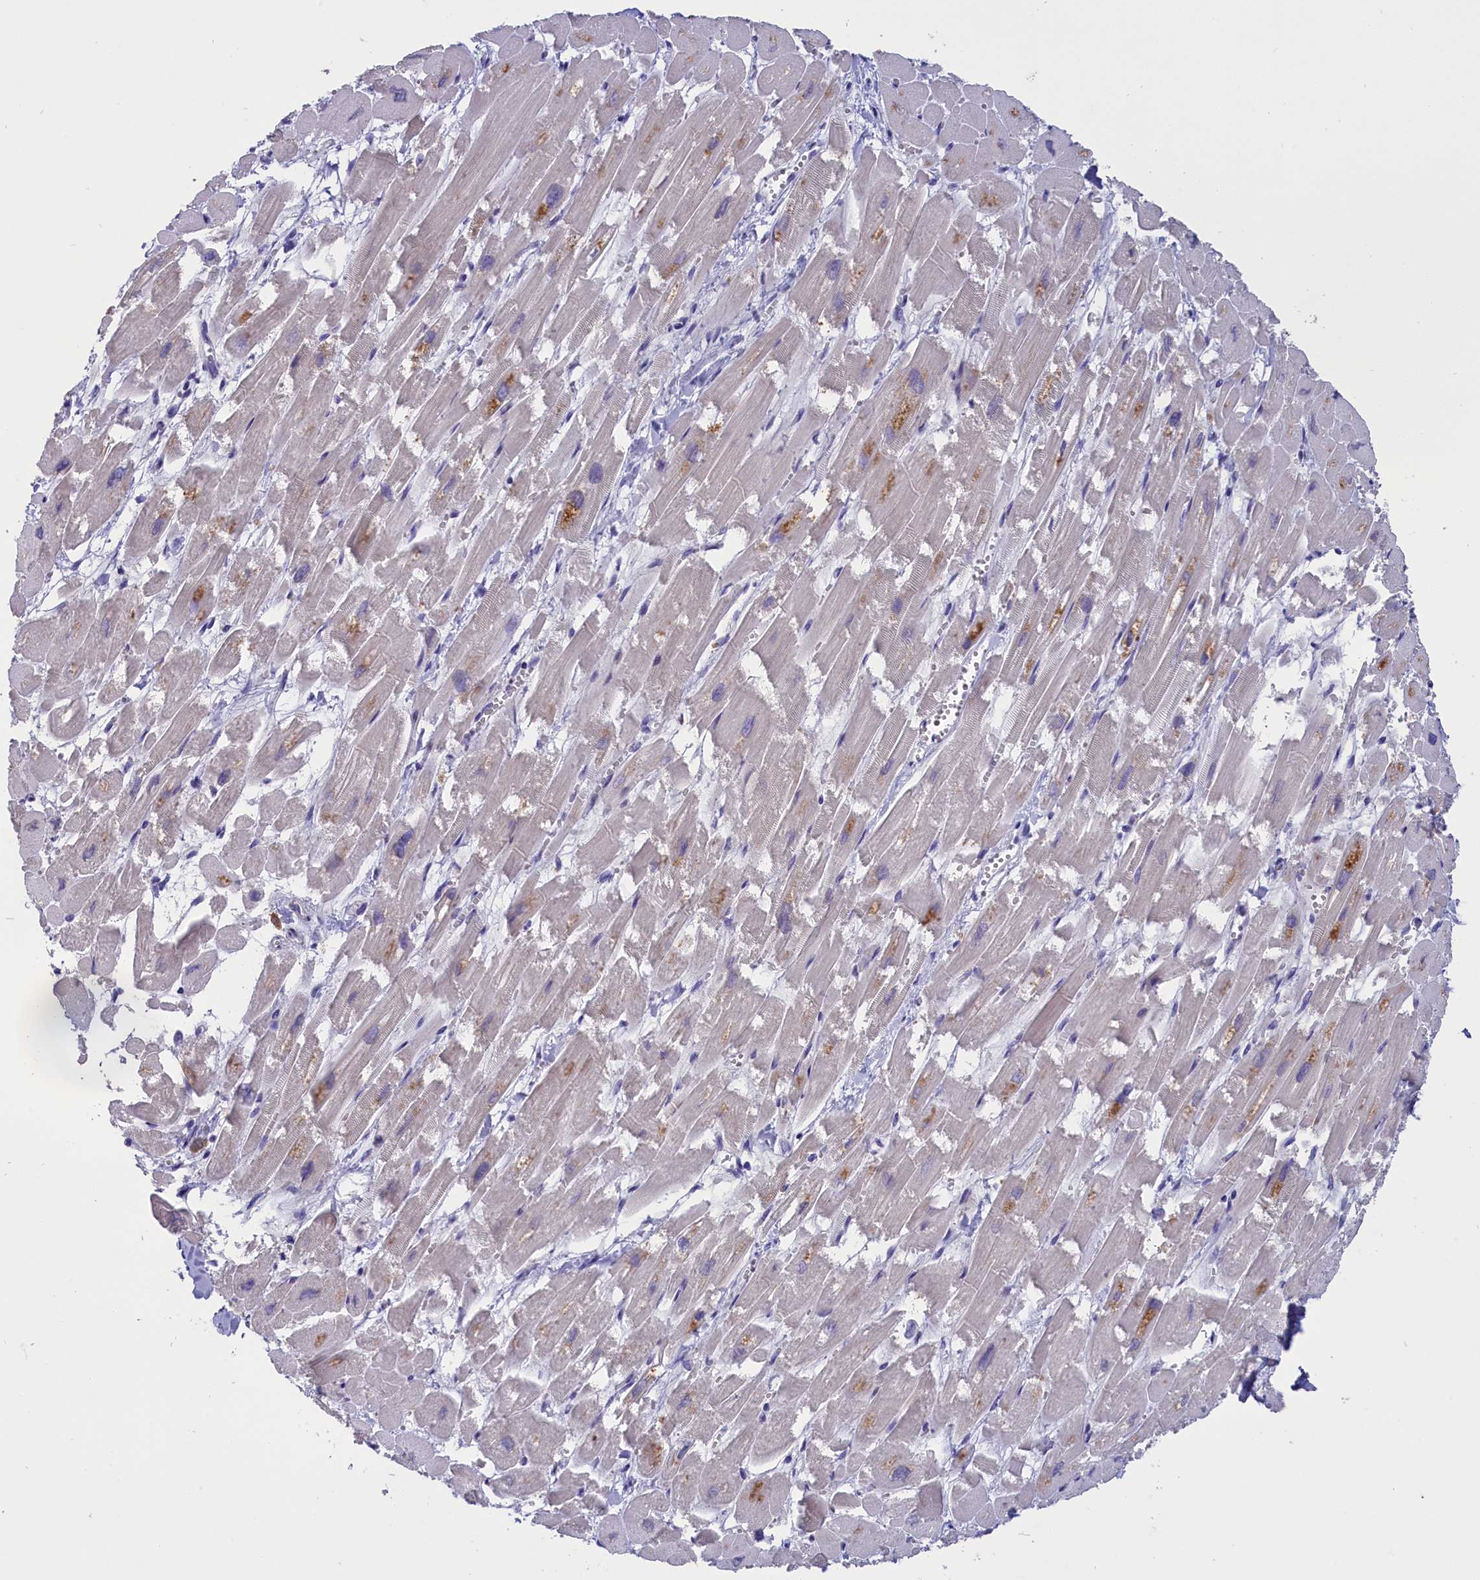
{"staining": {"intensity": "moderate", "quantity": "<25%", "location": "cytoplasmic/membranous"}, "tissue": "heart muscle", "cell_type": "Cardiomyocytes", "image_type": "normal", "snomed": [{"axis": "morphology", "description": "Normal tissue, NOS"}, {"axis": "topography", "description": "Heart"}], "caption": "This micrograph exhibits IHC staining of normal human heart muscle, with low moderate cytoplasmic/membranous expression in about <25% of cardiomyocytes.", "gene": "ENPP6", "patient": {"sex": "male", "age": 54}}